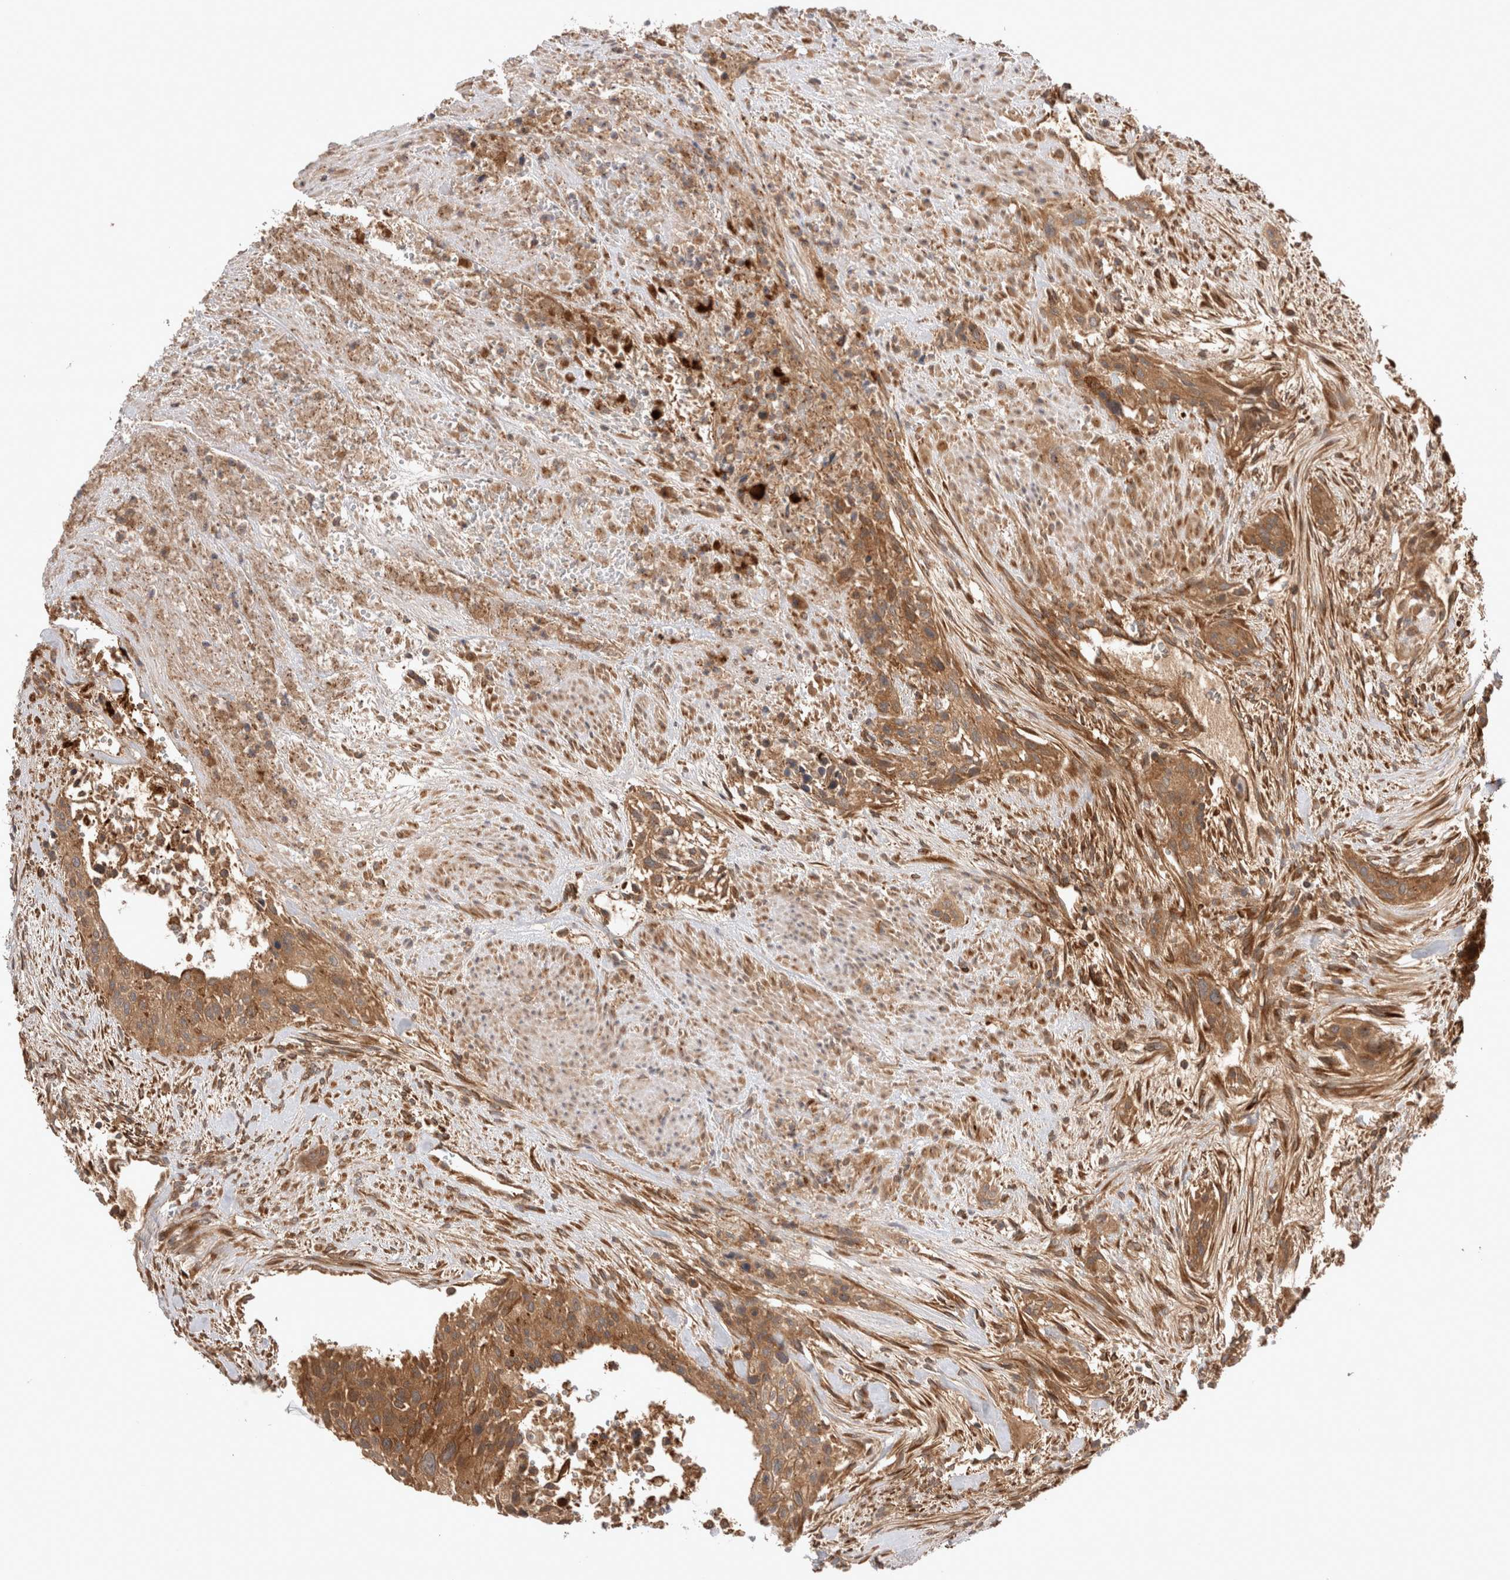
{"staining": {"intensity": "moderate", "quantity": ">75%", "location": "cytoplasmic/membranous"}, "tissue": "urothelial cancer", "cell_type": "Tumor cells", "image_type": "cancer", "snomed": [{"axis": "morphology", "description": "Urothelial carcinoma, High grade"}, {"axis": "topography", "description": "Urinary bladder"}], "caption": "Tumor cells demonstrate medium levels of moderate cytoplasmic/membranous positivity in about >75% of cells in human high-grade urothelial carcinoma. The staining is performed using DAB brown chromogen to label protein expression. The nuclei are counter-stained blue using hematoxylin.", "gene": "VPS28", "patient": {"sex": "male", "age": 35}}